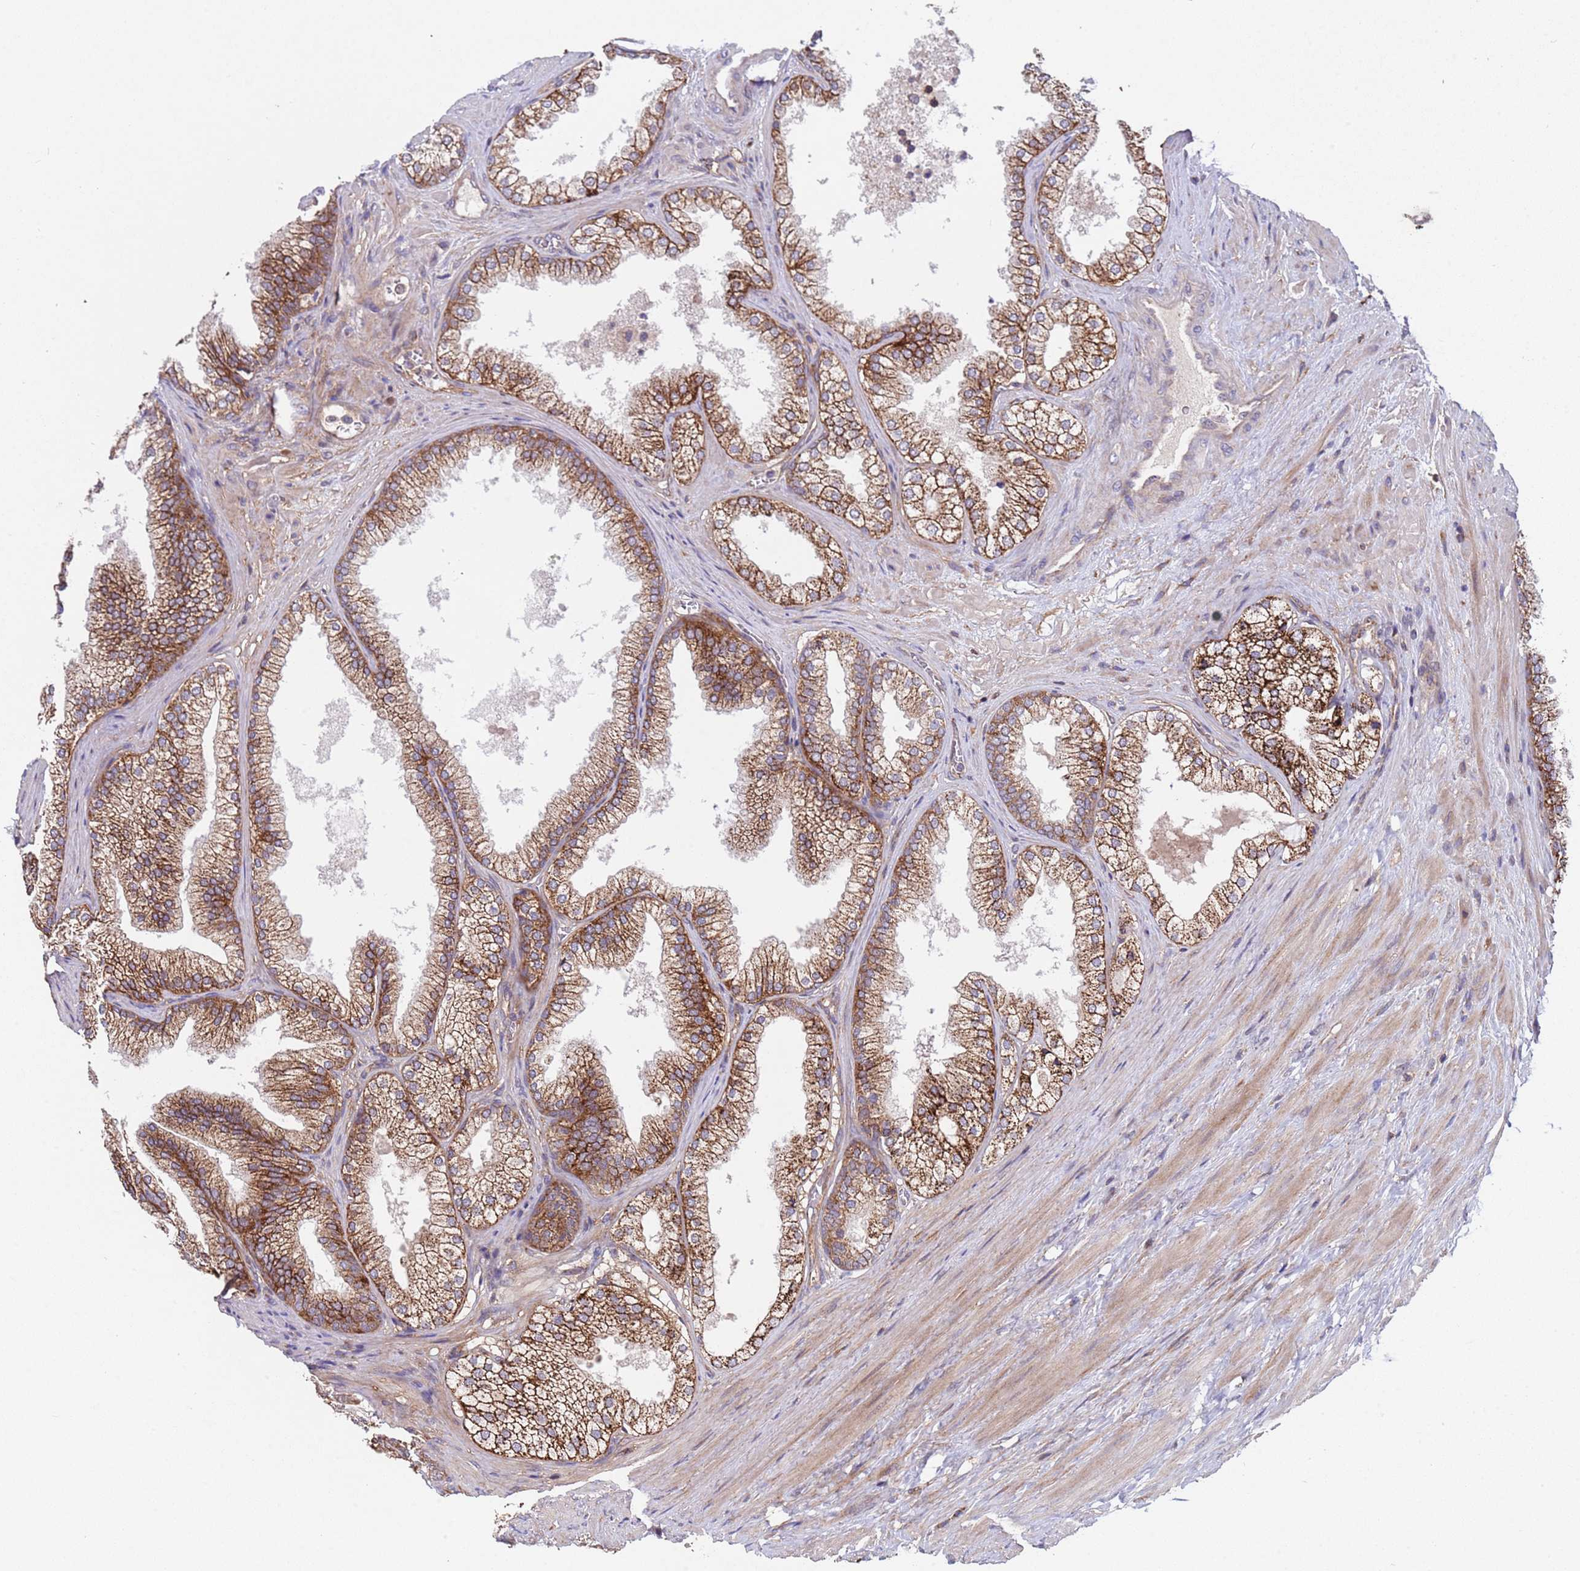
{"staining": {"intensity": "strong", "quantity": ">75%", "location": "cytoplasmic/membranous"}, "tissue": "prostate", "cell_type": "Glandular cells", "image_type": "normal", "snomed": [{"axis": "morphology", "description": "Normal tissue, NOS"}, {"axis": "topography", "description": "Prostate"}], "caption": "IHC (DAB (3,3'-diaminobenzidine)) staining of benign human prostate displays strong cytoplasmic/membranous protein positivity in approximately >75% of glandular cells. The protein of interest is stained brown, and the nuclei are stained in blue (DAB IHC with brightfield microscopy, high magnification).", "gene": "ACAD8", "patient": {"sex": "male", "age": 76}}